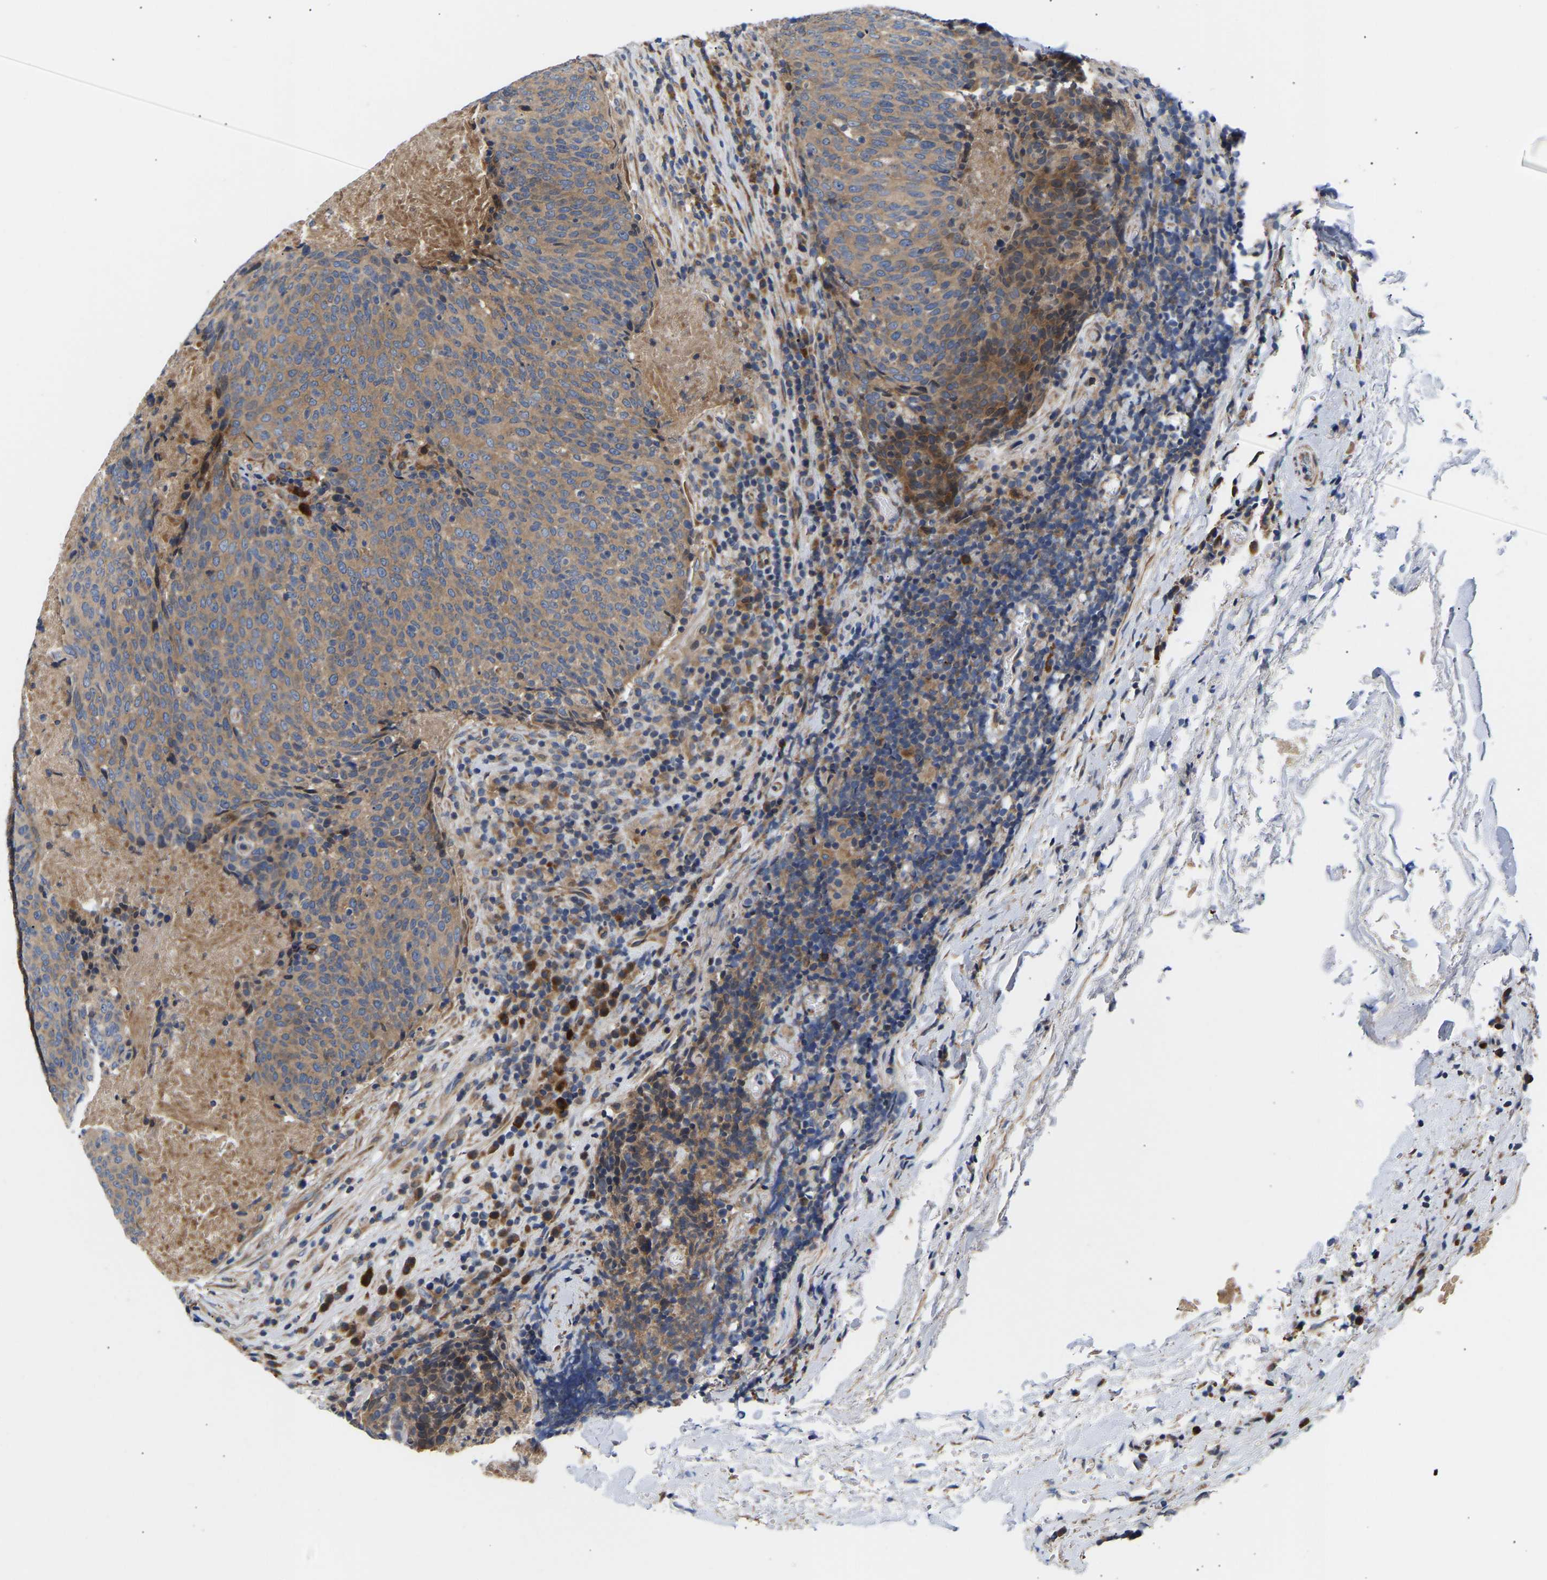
{"staining": {"intensity": "weak", "quantity": ">75%", "location": "cytoplasmic/membranous"}, "tissue": "head and neck cancer", "cell_type": "Tumor cells", "image_type": "cancer", "snomed": [{"axis": "morphology", "description": "Squamous cell carcinoma, NOS"}, {"axis": "morphology", "description": "Squamous cell carcinoma, metastatic, NOS"}, {"axis": "topography", "description": "Lymph node"}, {"axis": "topography", "description": "Head-Neck"}], "caption": "DAB immunohistochemical staining of head and neck cancer (squamous cell carcinoma) demonstrates weak cytoplasmic/membranous protein staining in about >75% of tumor cells.", "gene": "AIMP2", "patient": {"sex": "male", "age": 62}}